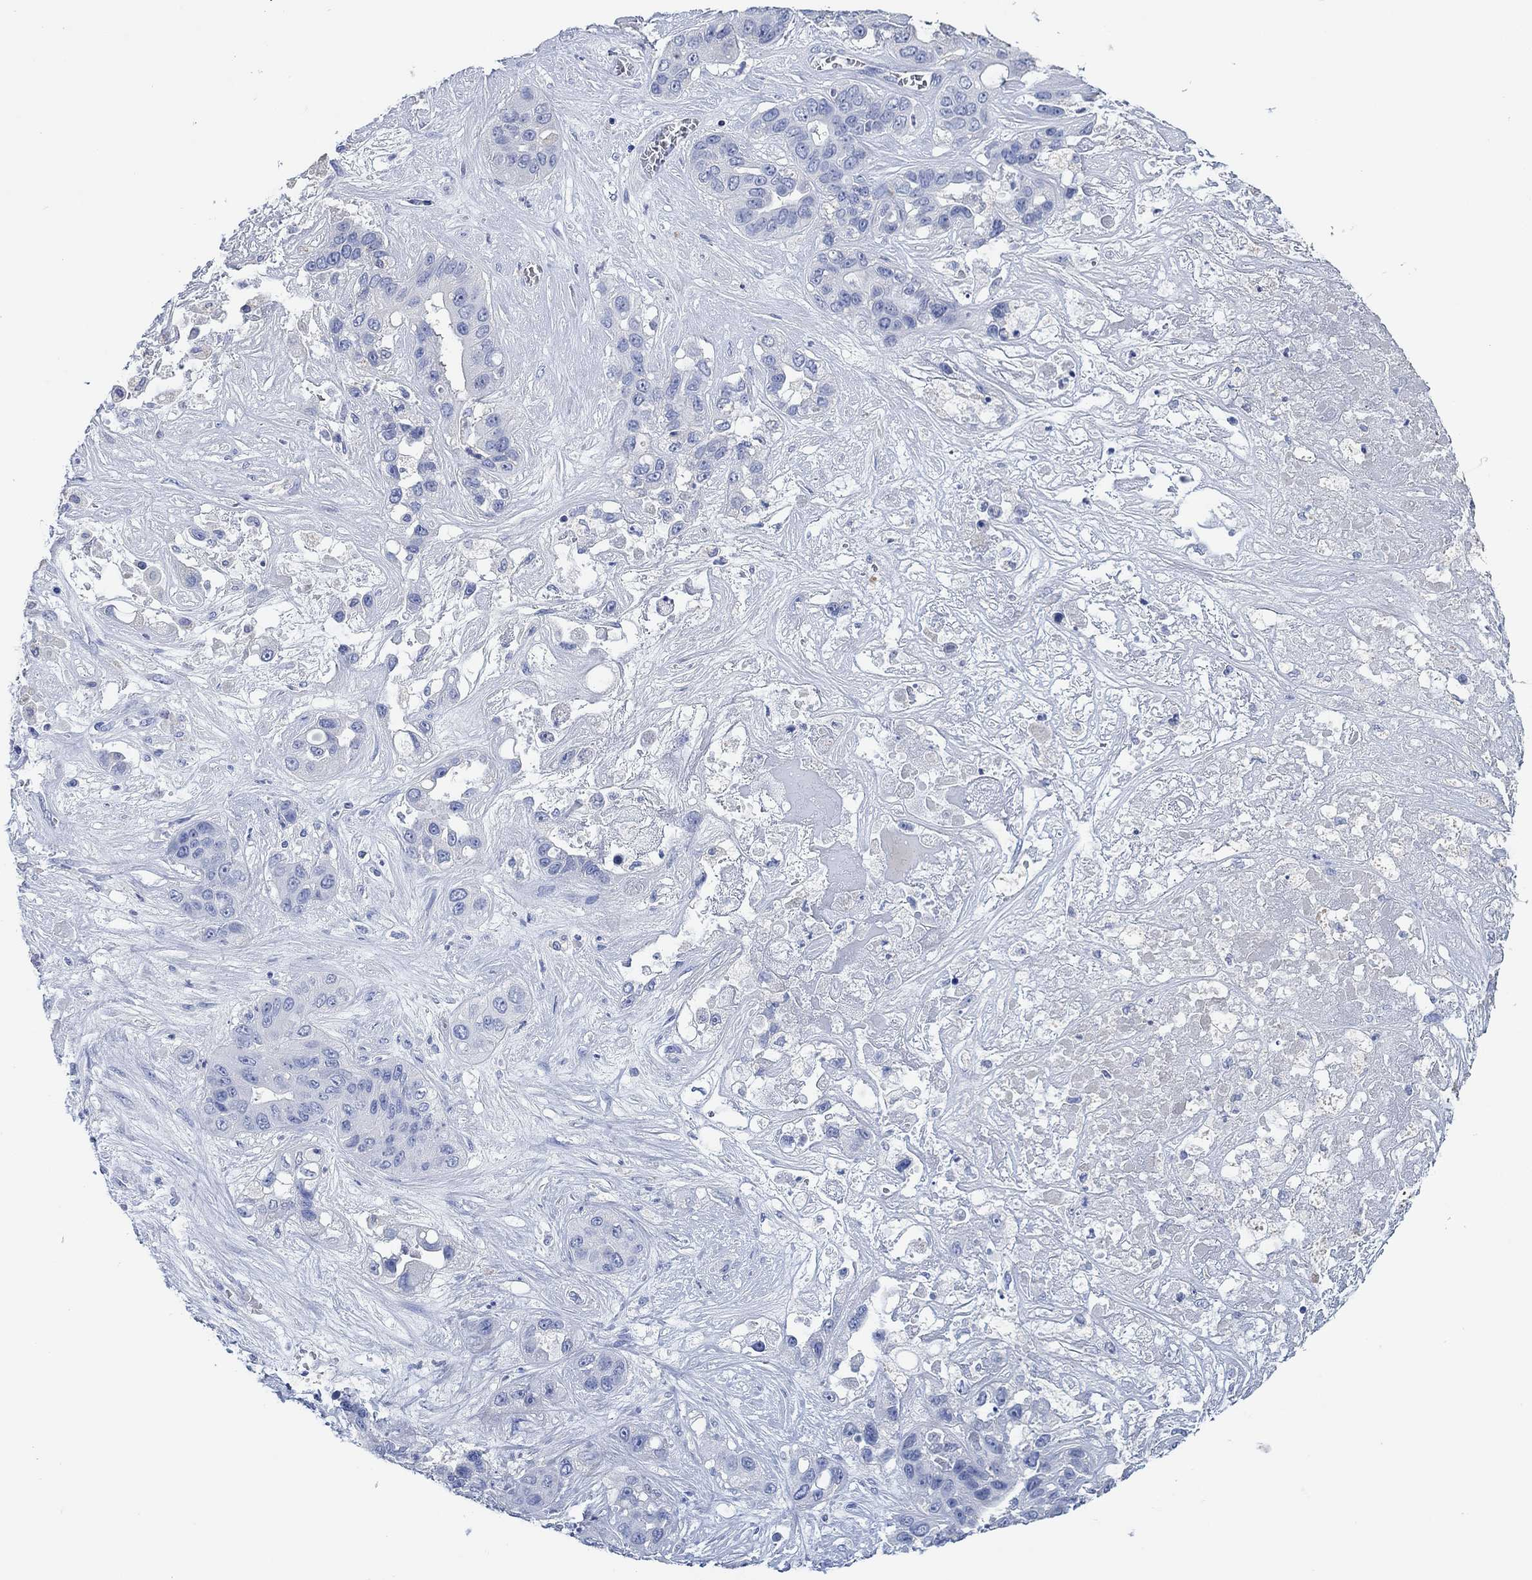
{"staining": {"intensity": "negative", "quantity": "none", "location": "none"}, "tissue": "liver cancer", "cell_type": "Tumor cells", "image_type": "cancer", "snomed": [{"axis": "morphology", "description": "Cholangiocarcinoma"}, {"axis": "topography", "description": "Liver"}], "caption": "A high-resolution image shows immunohistochemistry (IHC) staining of cholangiocarcinoma (liver), which exhibits no significant positivity in tumor cells.", "gene": "PPP1R17", "patient": {"sex": "female", "age": 52}}